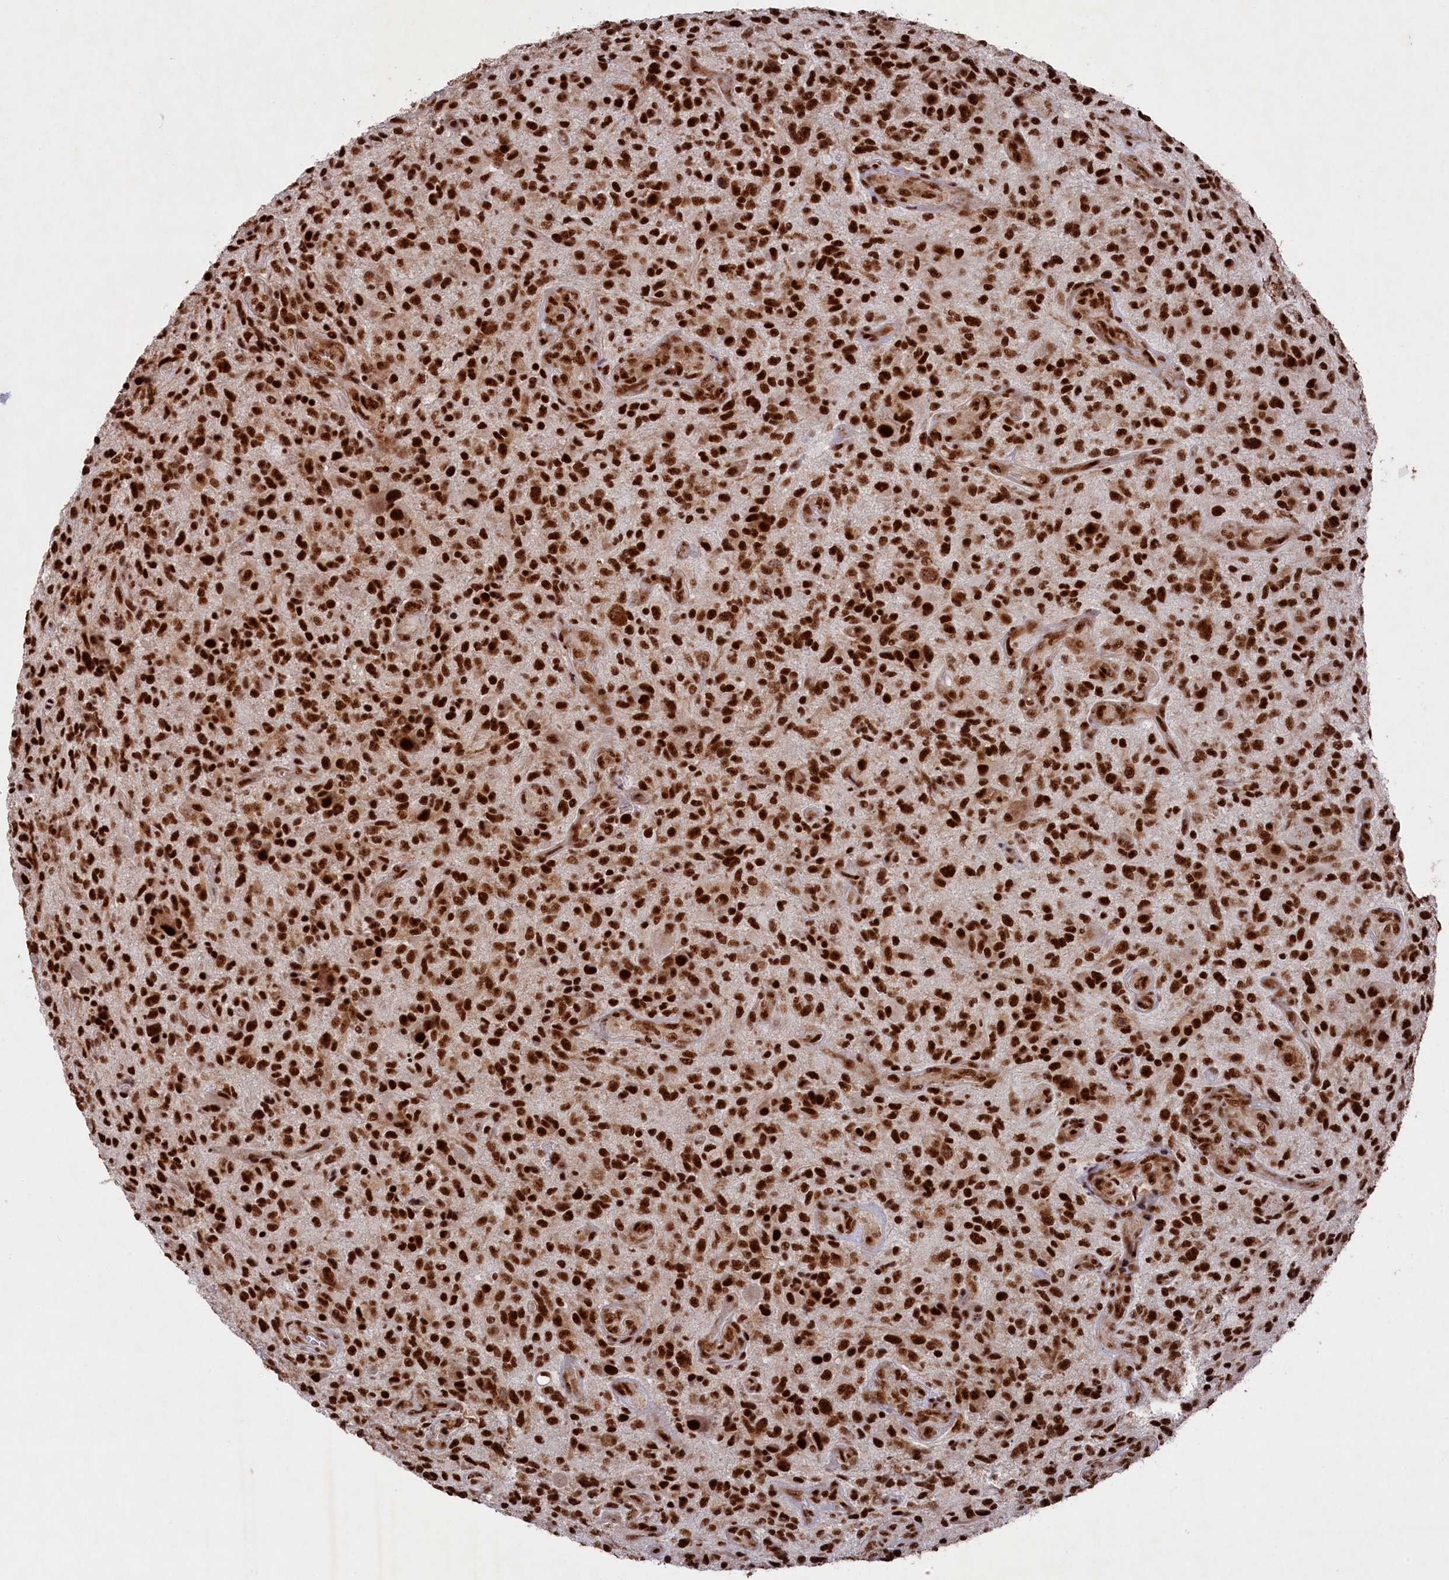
{"staining": {"intensity": "strong", "quantity": ">75%", "location": "nuclear"}, "tissue": "glioma", "cell_type": "Tumor cells", "image_type": "cancer", "snomed": [{"axis": "morphology", "description": "Glioma, malignant, High grade"}, {"axis": "topography", "description": "Brain"}], "caption": "High-power microscopy captured an immunohistochemistry (IHC) micrograph of high-grade glioma (malignant), revealing strong nuclear positivity in about >75% of tumor cells.", "gene": "PRPF31", "patient": {"sex": "male", "age": 47}}